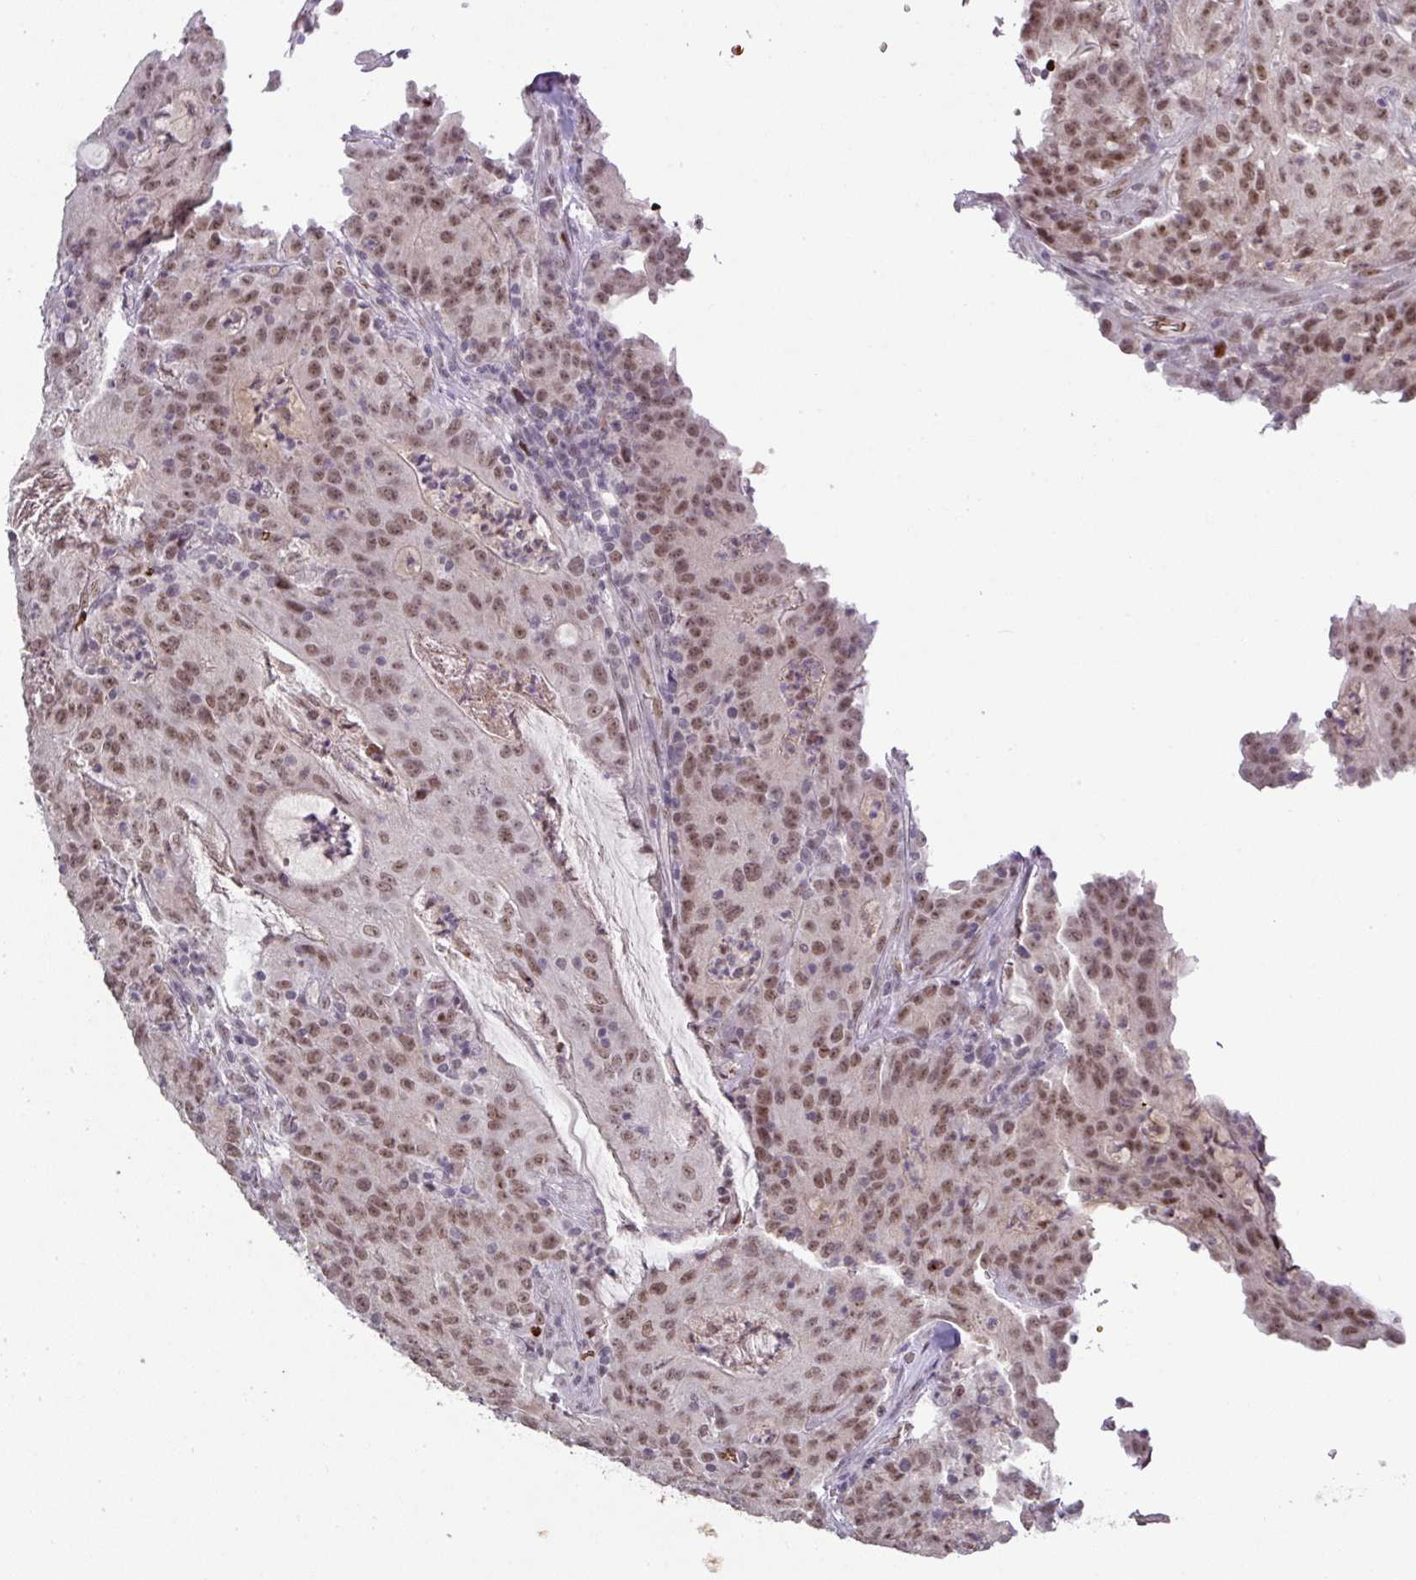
{"staining": {"intensity": "moderate", "quantity": ">75%", "location": "nuclear"}, "tissue": "colorectal cancer", "cell_type": "Tumor cells", "image_type": "cancer", "snomed": [{"axis": "morphology", "description": "Adenocarcinoma, NOS"}, {"axis": "topography", "description": "Colon"}], "caption": "Colorectal cancer (adenocarcinoma) stained for a protein (brown) demonstrates moderate nuclear positive expression in approximately >75% of tumor cells.", "gene": "NEIL1", "patient": {"sex": "male", "age": 83}}